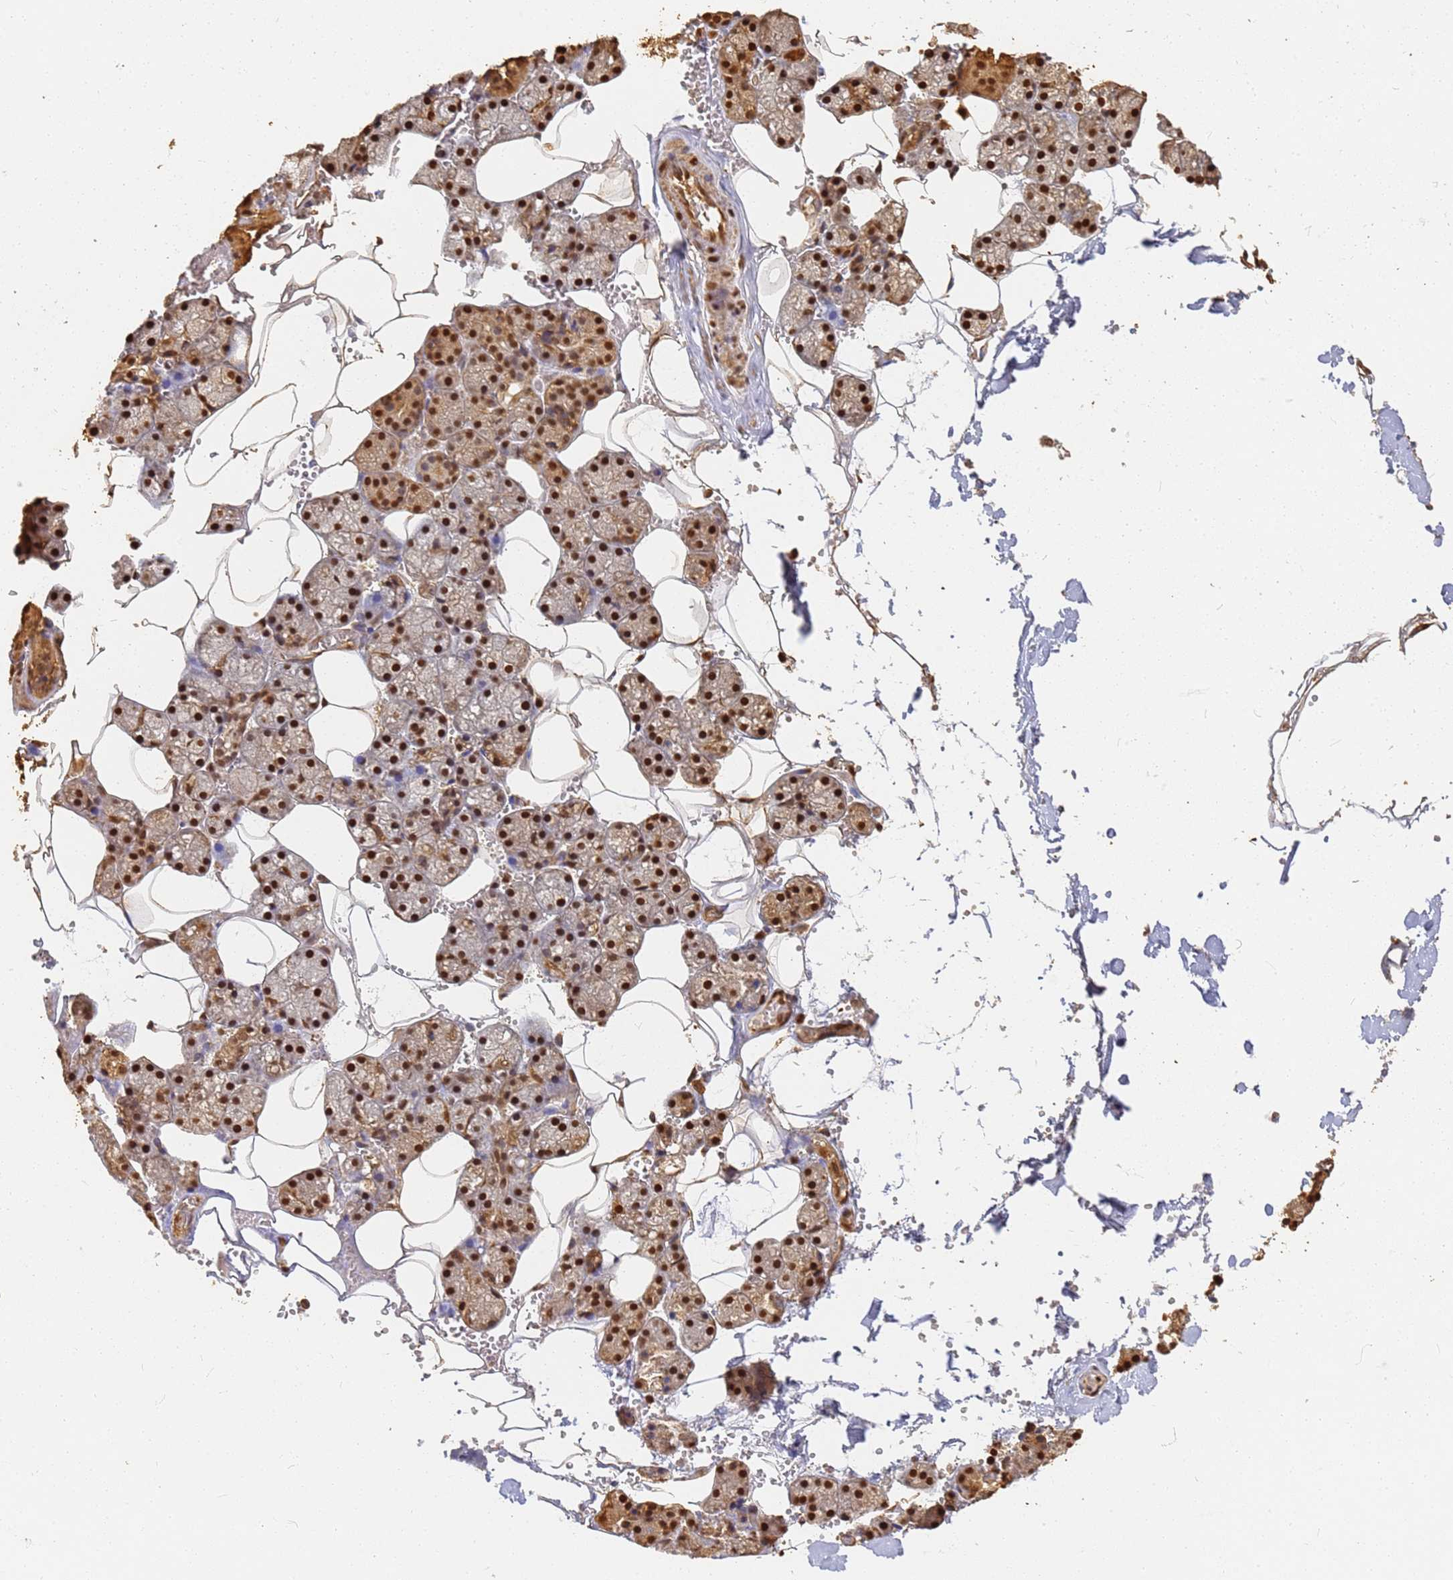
{"staining": {"intensity": "moderate", "quantity": ">75%", "location": "cytoplasmic/membranous,nuclear"}, "tissue": "salivary gland", "cell_type": "Glandular cells", "image_type": "normal", "snomed": [{"axis": "morphology", "description": "Normal tissue, NOS"}, {"axis": "topography", "description": "Salivary gland"}], "caption": "IHC (DAB (3,3'-diaminobenzidine)) staining of unremarkable human salivary gland shows moderate cytoplasmic/membranous,nuclear protein staining in approximately >75% of glandular cells.", "gene": "JAK2", "patient": {"sex": "male", "age": 62}}